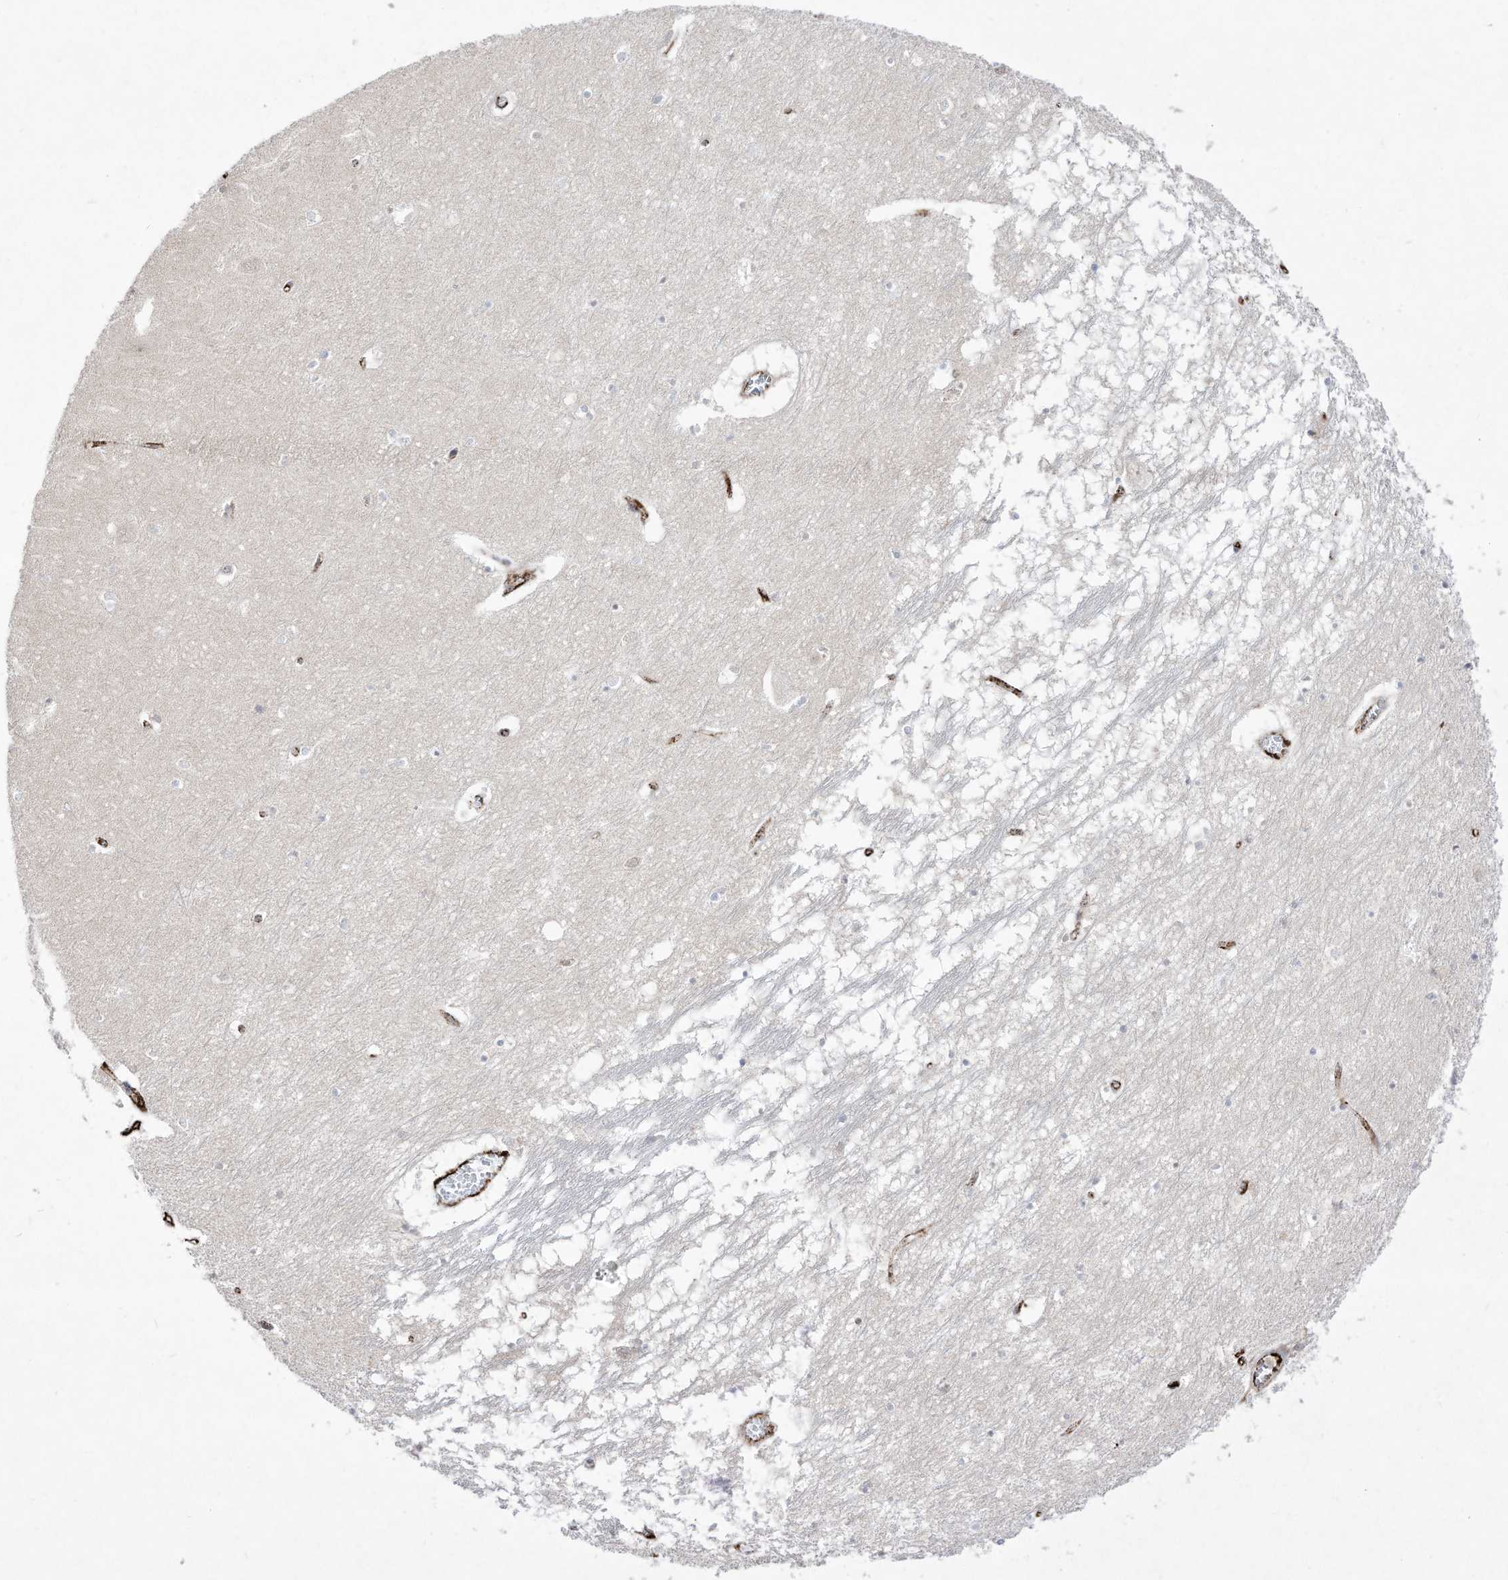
{"staining": {"intensity": "negative", "quantity": "none", "location": "none"}, "tissue": "hippocampus", "cell_type": "Glial cells", "image_type": "normal", "snomed": [{"axis": "morphology", "description": "Normal tissue, NOS"}, {"axis": "topography", "description": "Hippocampus"}], "caption": "IHC of unremarkable hippocampus displays no positivity in glial cells. (DAB IHC visualized using brightfield microscopy, high magnification).", "gene": "ZGRF1", "patient": {"sex": "male", "age": 70}}